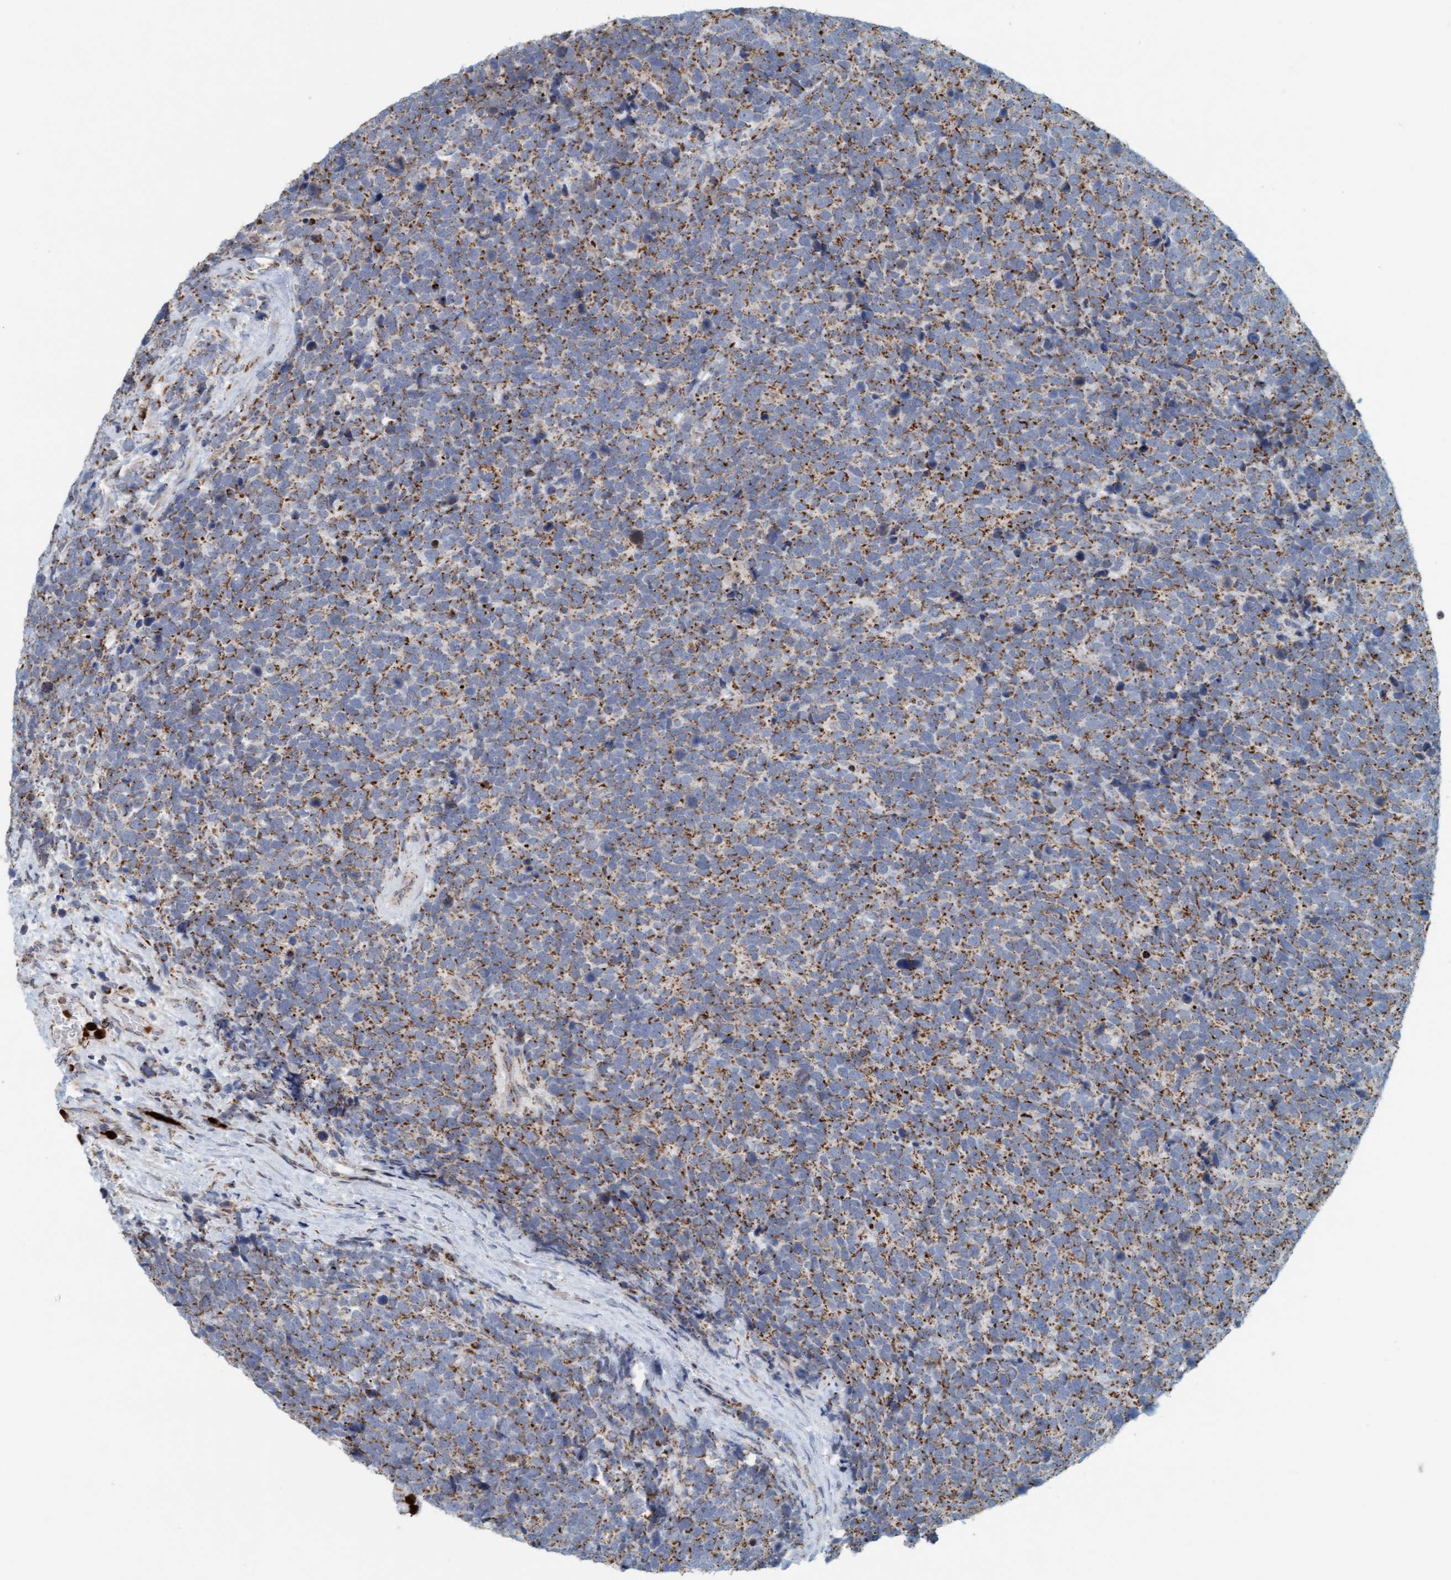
{"staining": {"intensity": "moderate", "quantity": ">75%", "location": "cytoplasmic/membranous"}, "tissue": "urothelial cancer", "cell_type": "Tumor cells", "image_type": "cancer", "snomed": [{"axis": "morphology", "description": "Urothelial carcinoma, High grade"}, {"axis": "topography", "description": "Urinary bladder"}], "caption": "High-power microscopy captured an IHC histopathology image of urothelial carcinoma (high-grade), revealing moderate cytoplasmic/membranous positivity in approximately >75% of tumor cells.", "gene": "B9D1", "patient": {"sex": "female", "age": 82}}